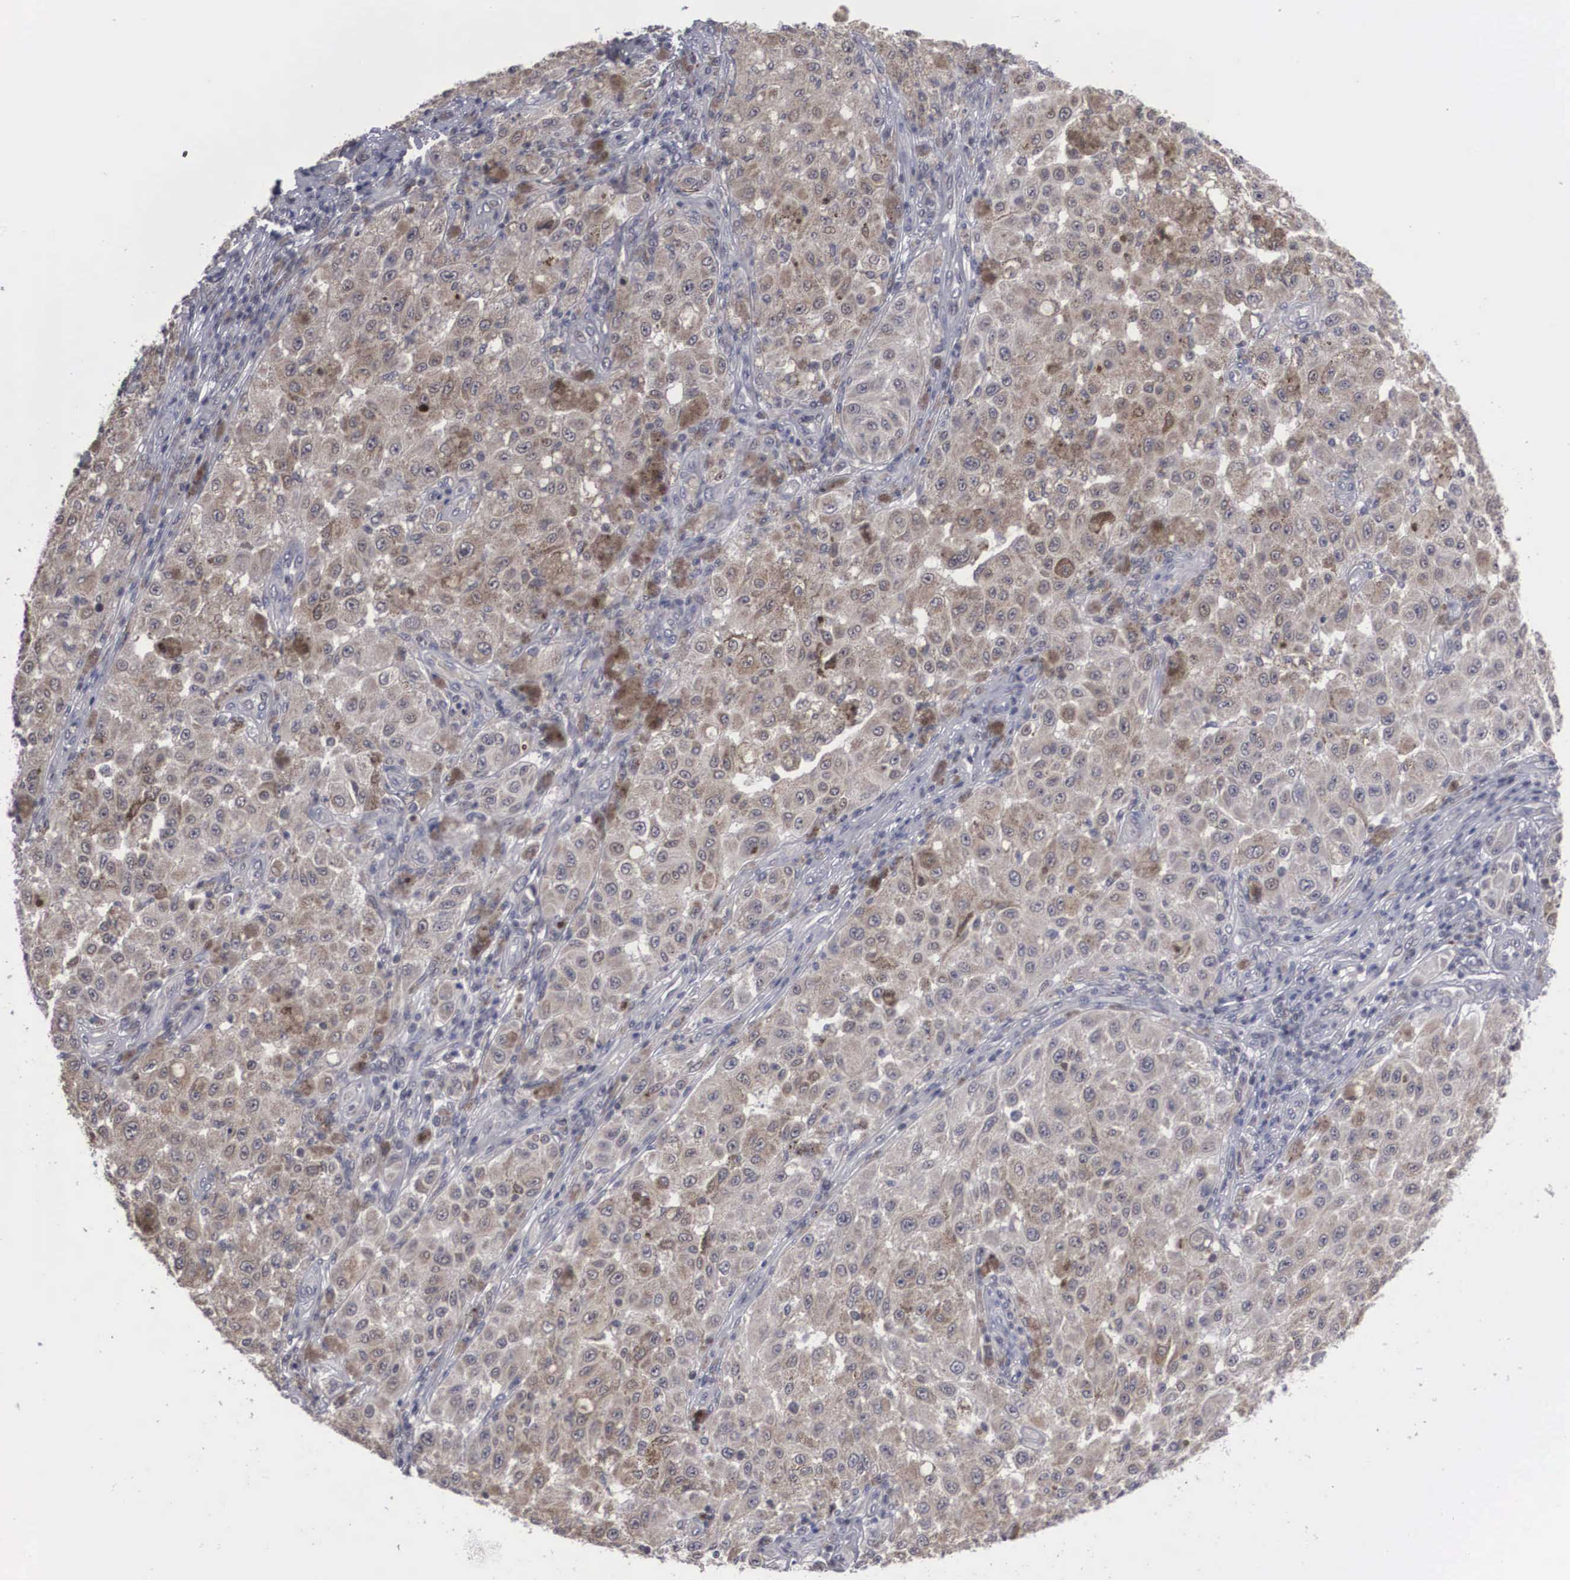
{"staining": {"intensity": "moderate", "quantity": "25%-75%", "location": "cytoplasmic/membranous"}, "tissue": "melanoma", "cell_type": "Tumor cells", "image_type": "cancer", "snomed": [{"axis": "morphology", "description": "Malignant melanoma, NOS"}, {"axis": "topography", "description": "Skin"}], "caption": "Malignant melanoma stained for a protein (brown) demonstrates moderate cytoplasmic/membranous positive expression in about 25%-75% of tumor cells.", "gene": "WDR89", "patient": {"sex": "female", "age": 64}}